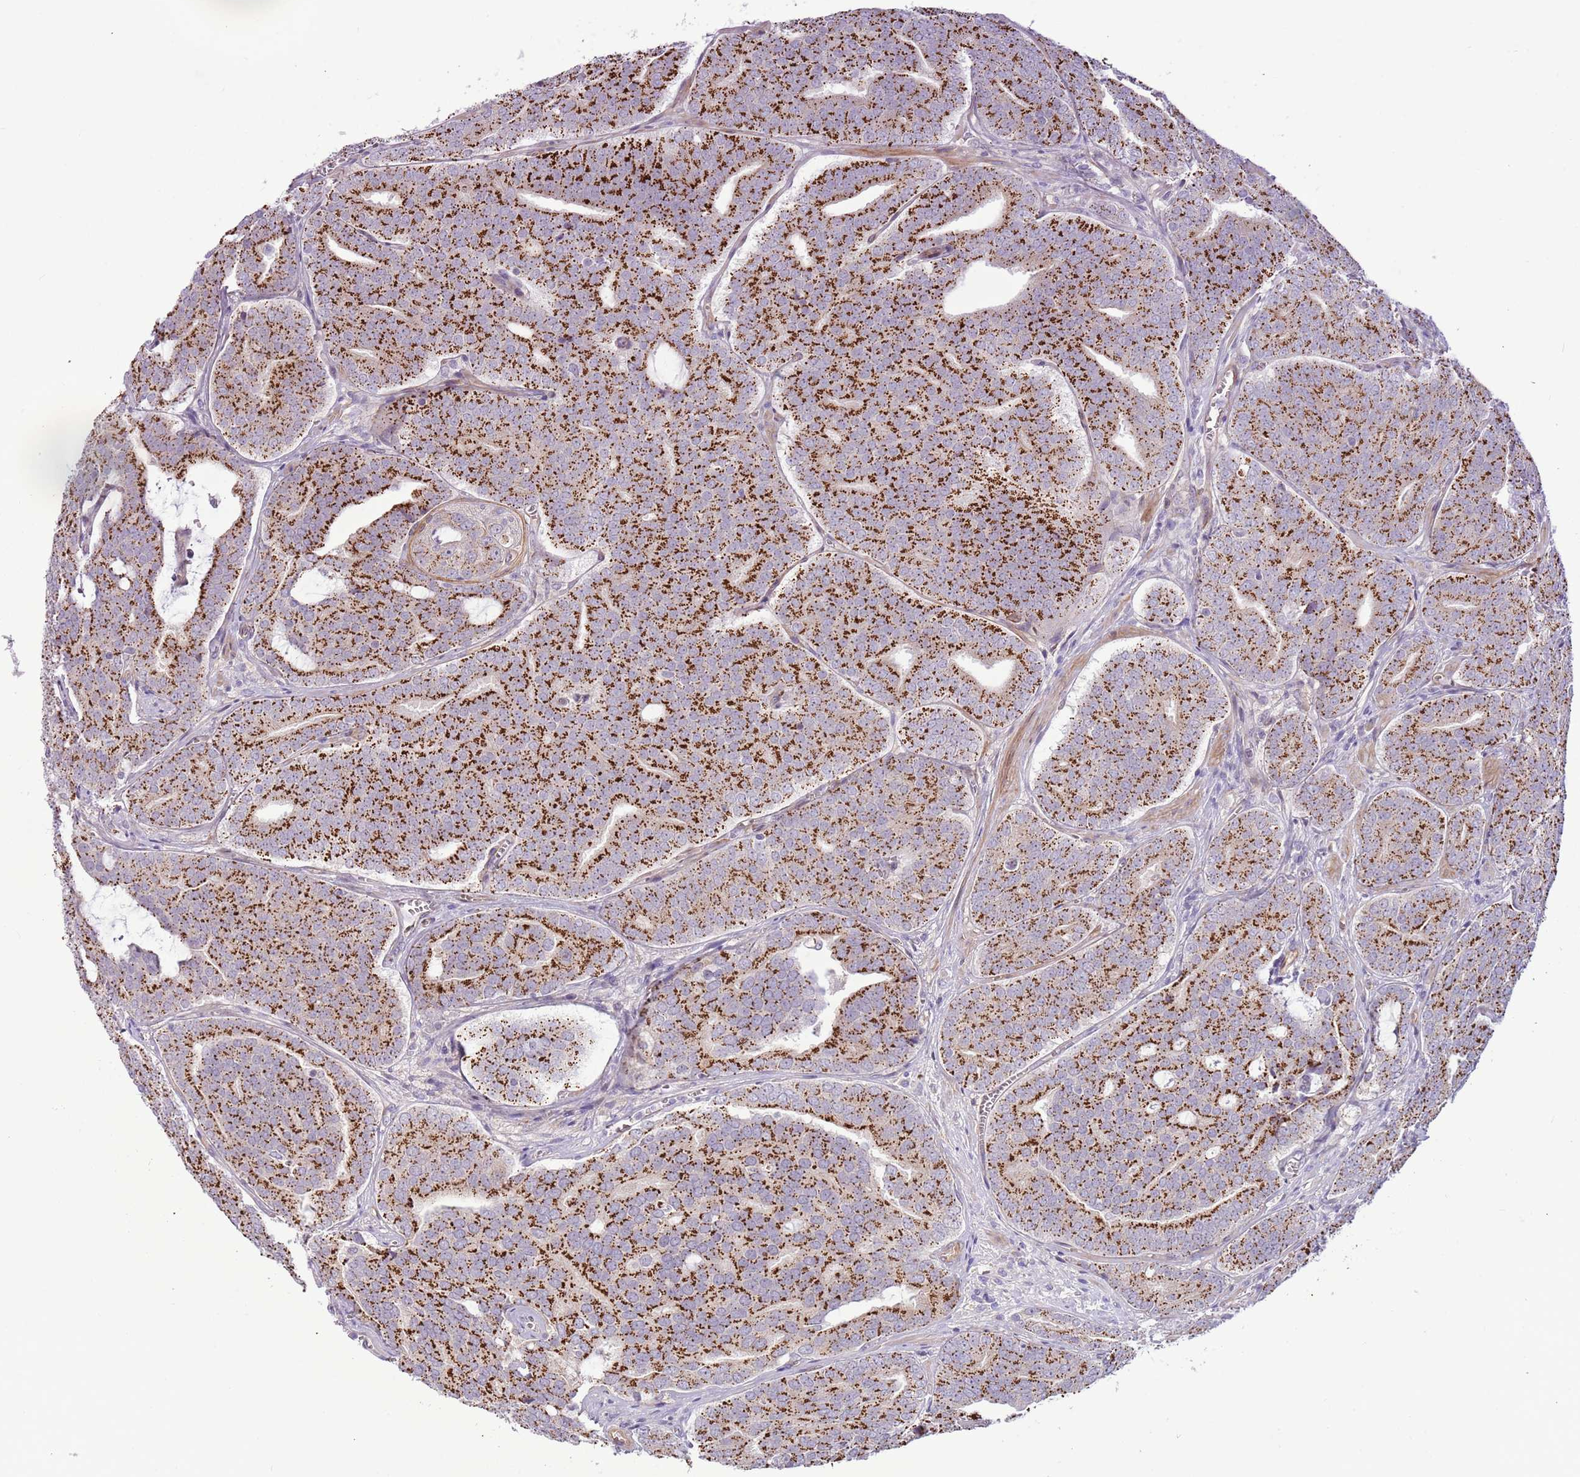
{"staining": {"intensity": "strong", "quantity": "25%-75%", "location": "cytoplasmic/membranous"}, "tissue": "prostate cancer", "cell_type": "Tumor cells", "image_type": "cancer", "snomed": [{"axis": "morphology", "description": "Adenocarcinoma, High grade"}, {"axis": "topography", "description": "Prostate"}], "caption": "A brown stain shows strong cytoplasmic/membranous staining of a protein in prostate high-grade adenocarcinoma tumor cells.", "gene": "MRO", "patient": {"sex": "male", "age": 55}}